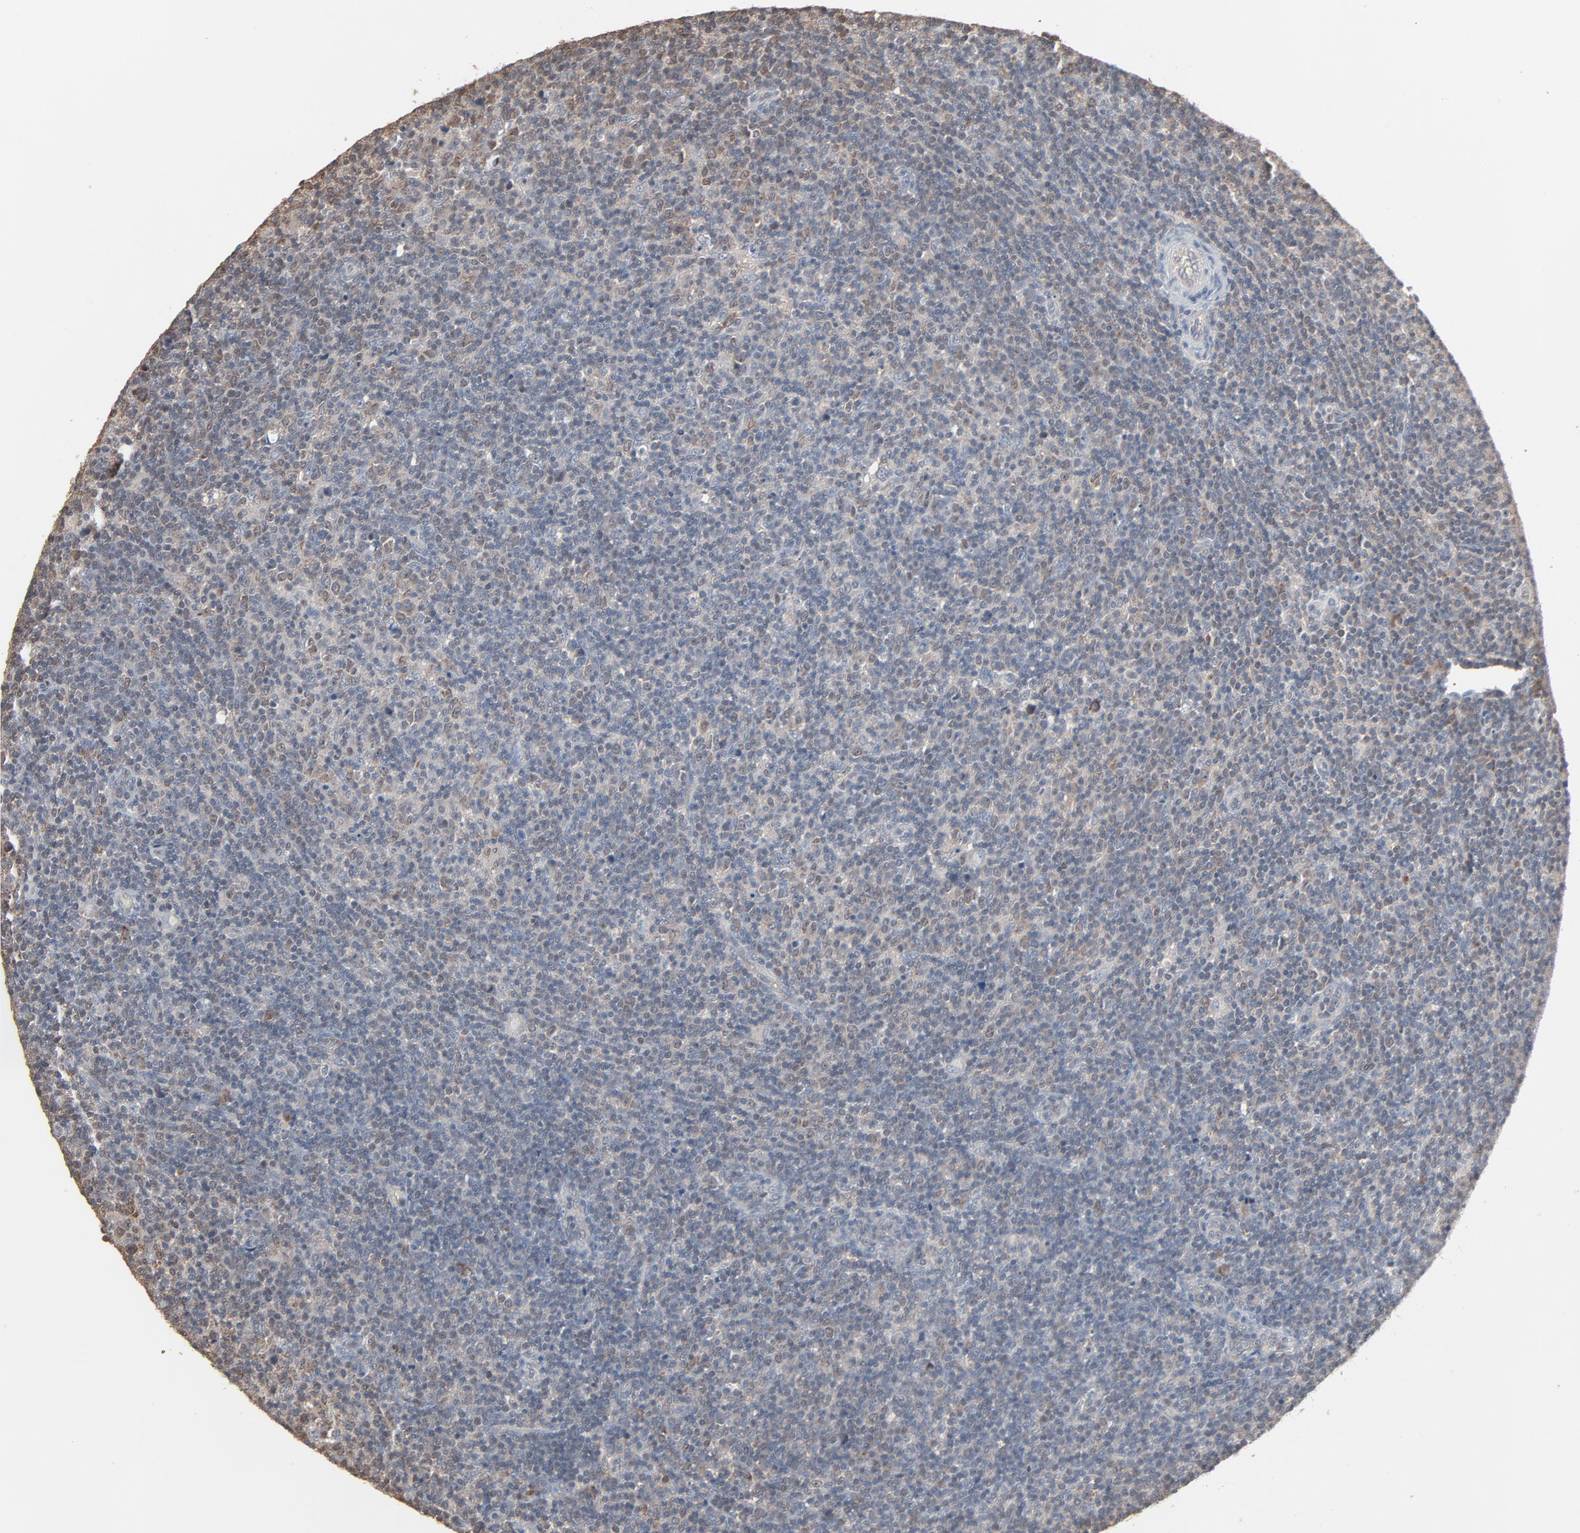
{"staining": {"intensity": "weak", "quantity": "25%-75%", "location": "cytoplasmic/membranous,nuclear"}, "tissue": "lymphoma", "cell_type": "Tumor cells", "image_type": "cancer", "snomed": [{"axis": "morphology", "description": "Malignant lymphoma, non-Hodgkin's type, Low grade"}, {"axis": "topography", "description": "Lymph node"}], "caption": "Immunohistochemistry of human low-grade malignant lymphoma, non-Hodgkin's type demonstrates low levels of weak cytoplasmic/membranous and nuclear expression in about 25%-75% of tumor cells. Using DAB (3,3'-diaminobenzidine) (brown) and hematoxylin (blue) stains, captured at high magnification using brightfield microscopy.", "gene": "CCT5", "patient": {"sex": "male", "age": 70}}